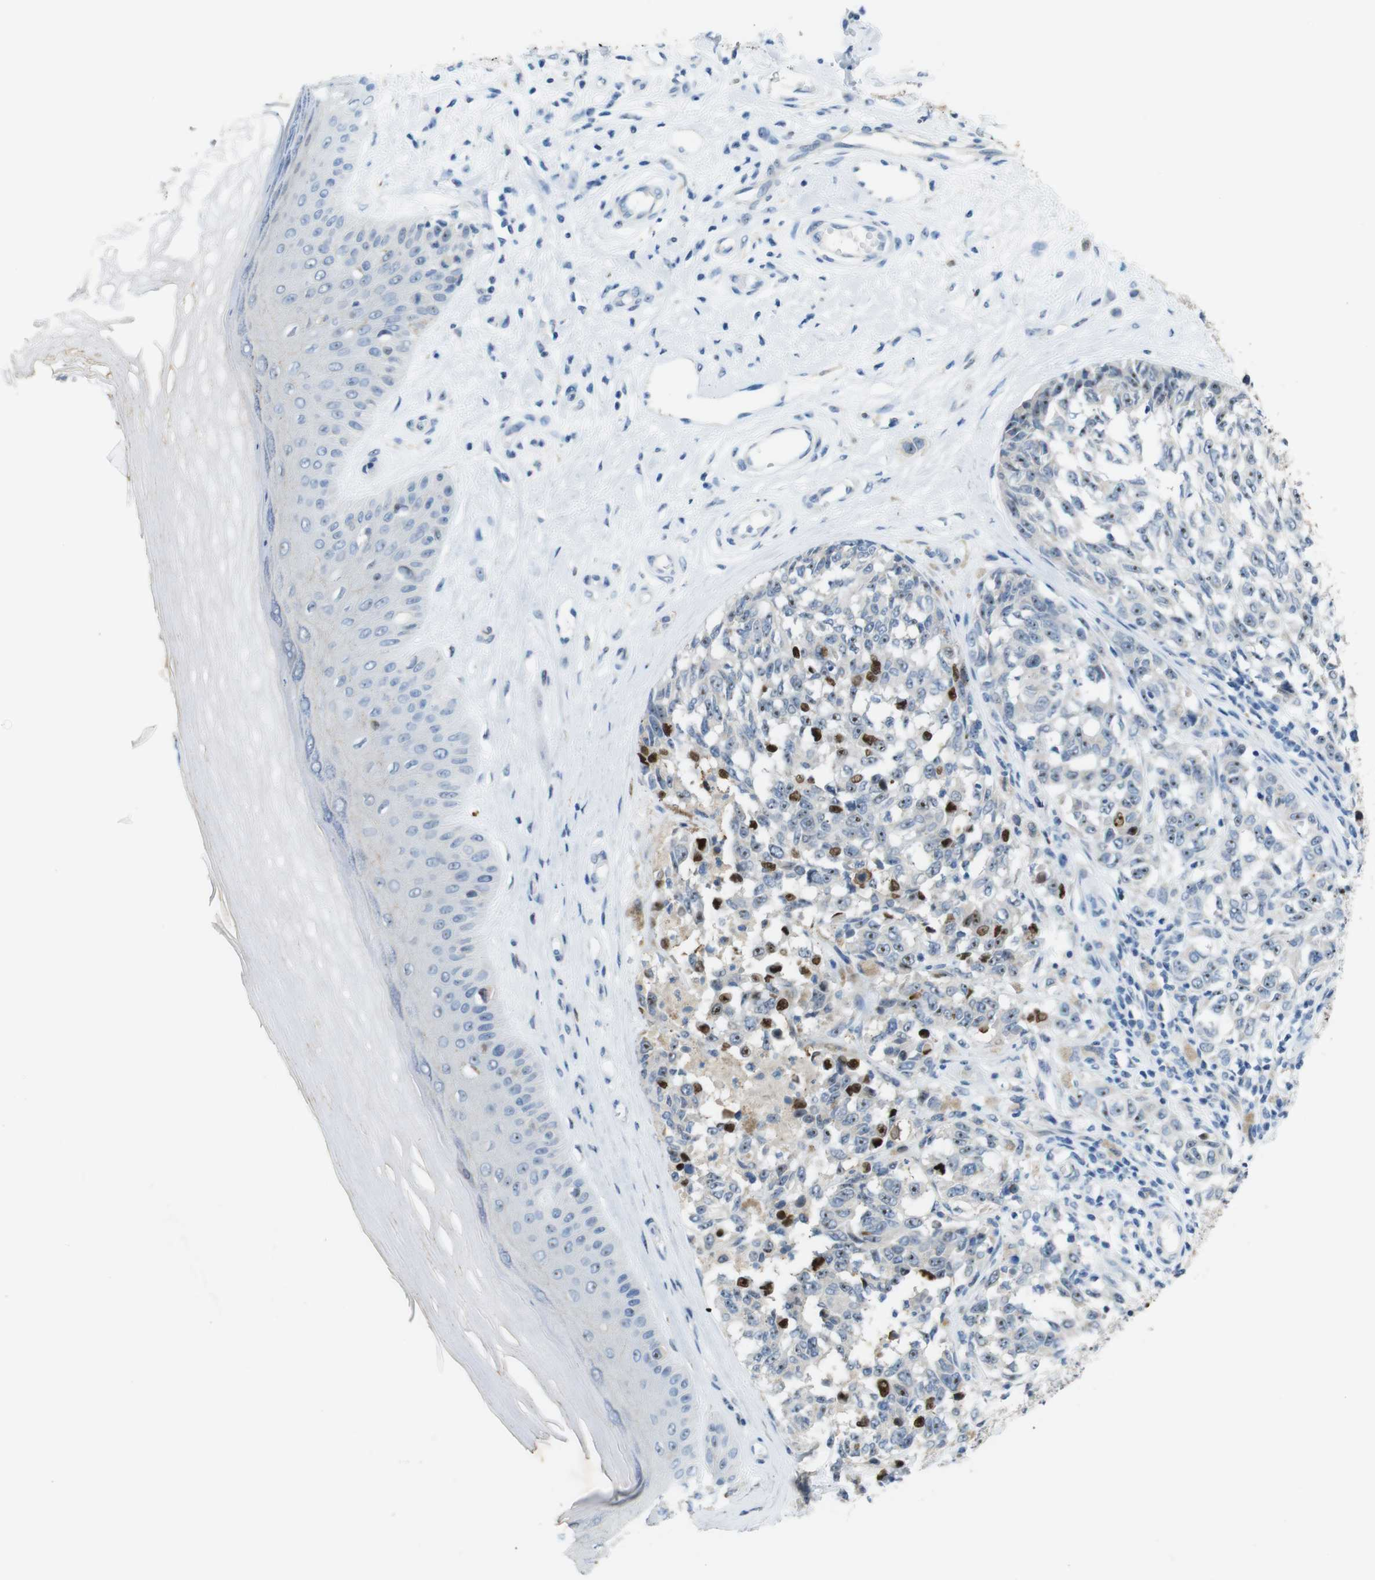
{"staining": {"intensity": "strong", "quantity": "<25%", "location": "nuclear"}, "tissue": "melanoma", "cell_type": "Tumor cells", "image_type": "cancer", "snomed": [{"axis": "morphology", "description": "Malignant melanoma, NOS"}, {"axis": "topography", "description": "Skin"}], "caption": "Brown immunohistochemical staining in melanoma reveals strong nuclear staining in about <25% of tumor cells. (DAB (3,3'-diaminobenzidine) = brown stain, brightfield microscopy at high magnification).", "gene": "TJP3", "patient": {"sex": "female", "age": 64}}